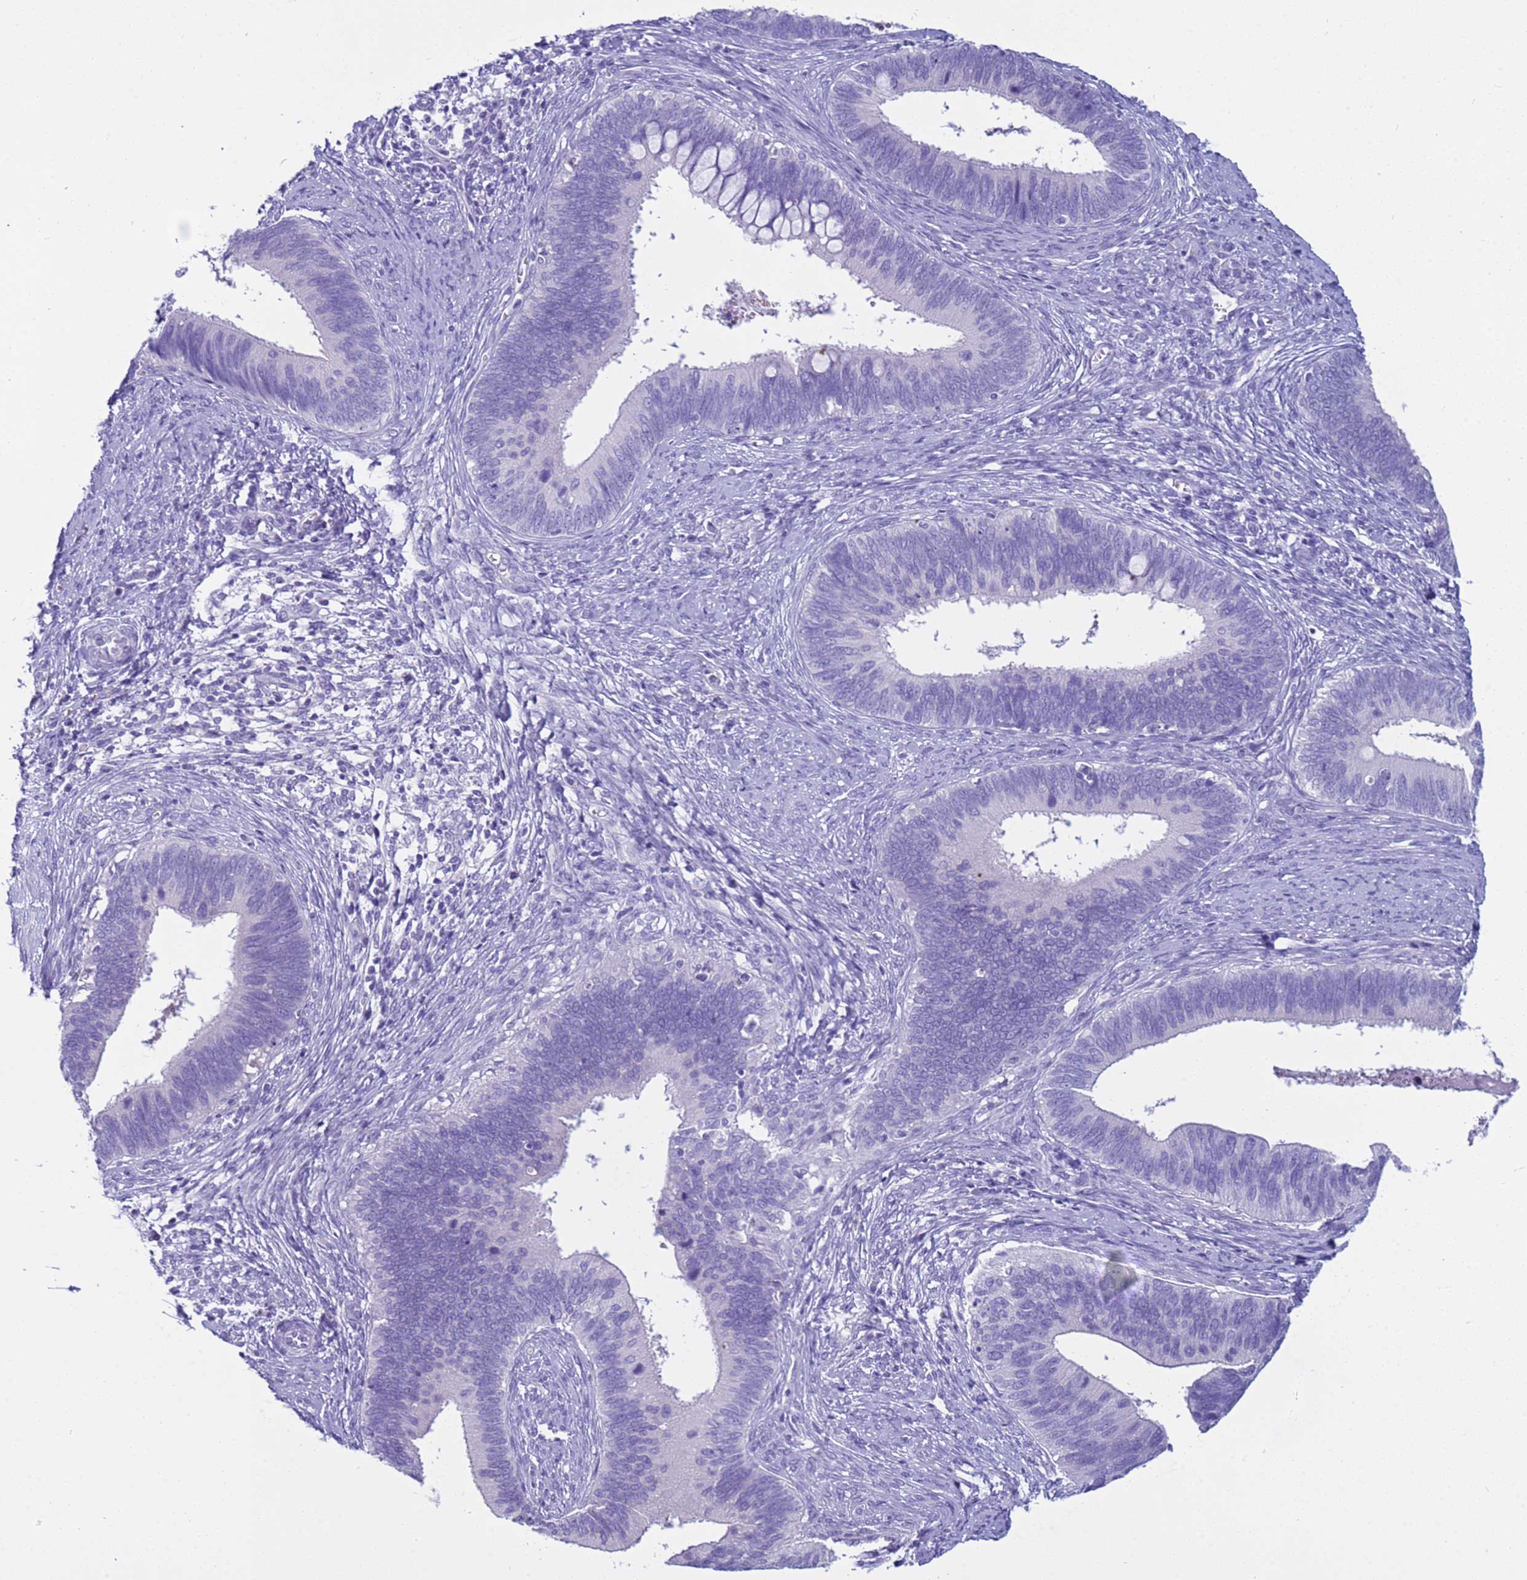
{"staining": {"intensity": "negative", "quantity": "none", "location": "none"}, "tissue": "cervical cancer", "cell_type": "Tumor cells", "image_type": "cancer", "snomed": [{"axis": "morphology", "description": "Adenocarcinoma, NOS"}, {"axis": "topography", "description": "Cervix"}], "caption": "An image of cervical adenocarcinoma stained for a protein shows no brown staining in tumor cells.", "gene": "CST4", "patient": {"sex": "female", "age": 42}}